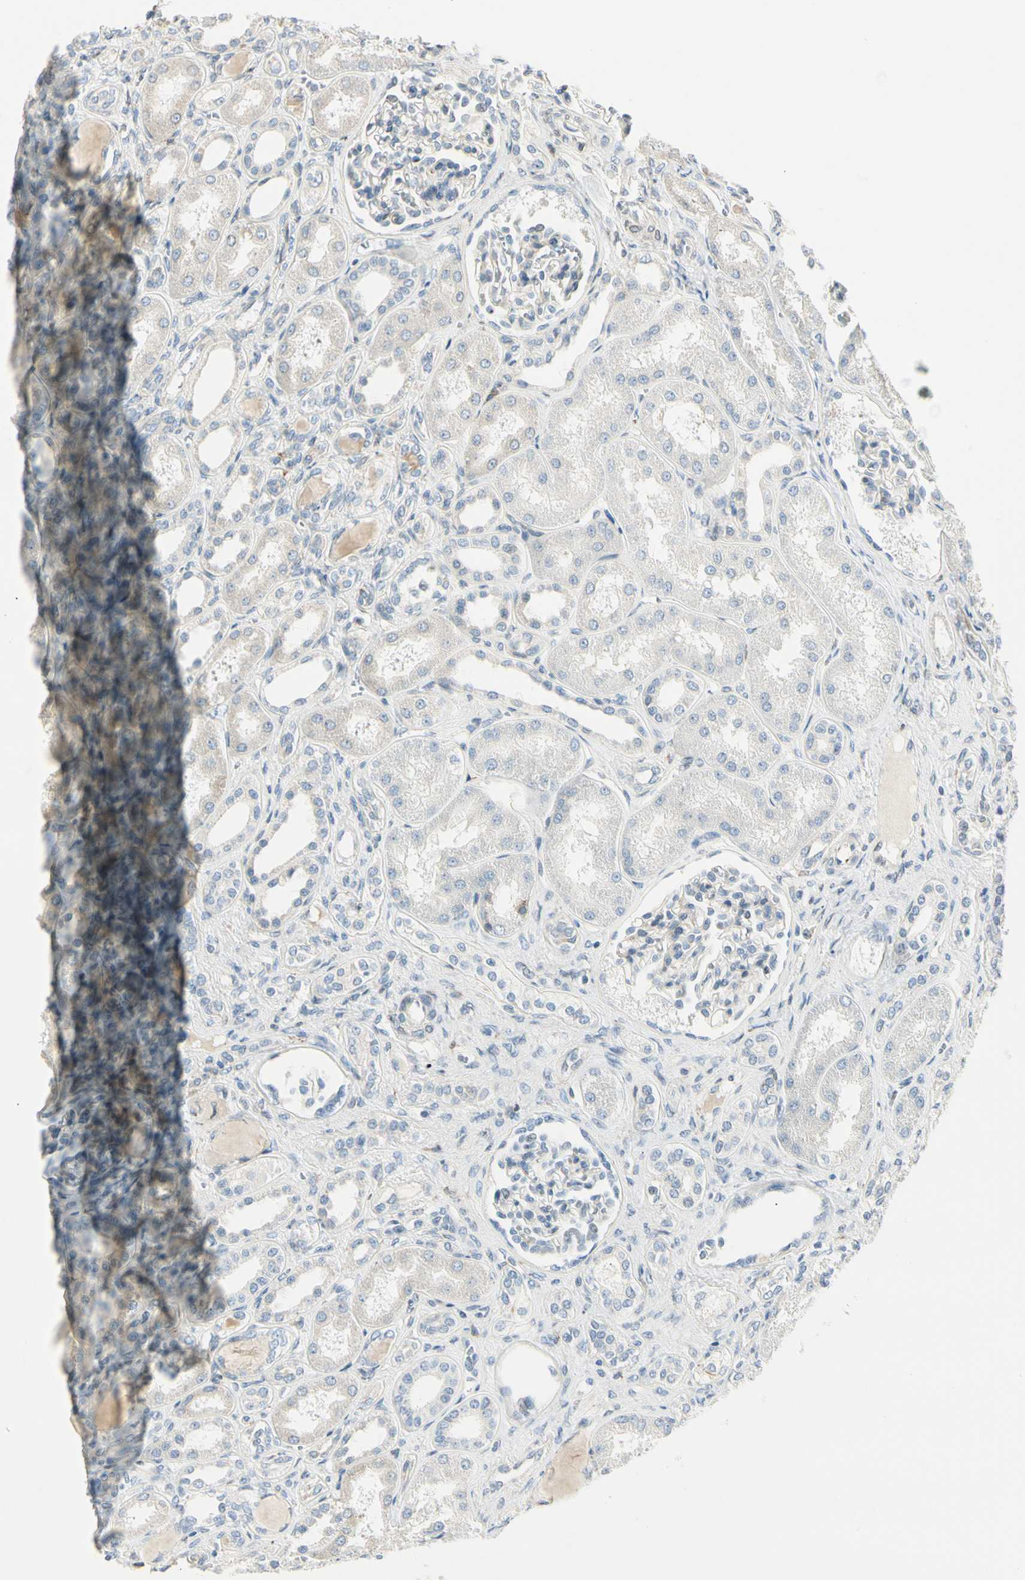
{"staining": {"intensity": "negative", "quantity": "none", "location": "none"}, "tissue": "kidney", "cell_type": "Cells in glomeruli", "image_type": "normal", "snomed": [{"axis": "morphology", "description": "Normal tissue, NOS"}, {"axis": "topography", "description": "Kidney"}], "caption": "The histopathology image displays no significant expression in cells in glomeruli of kidney. The staining is performed using DAB brown chromogen with nuclei counter-stained in using hematoxylin.", "gene": "TNFSF11", "patient": {"sex": "male", "age": 7}}